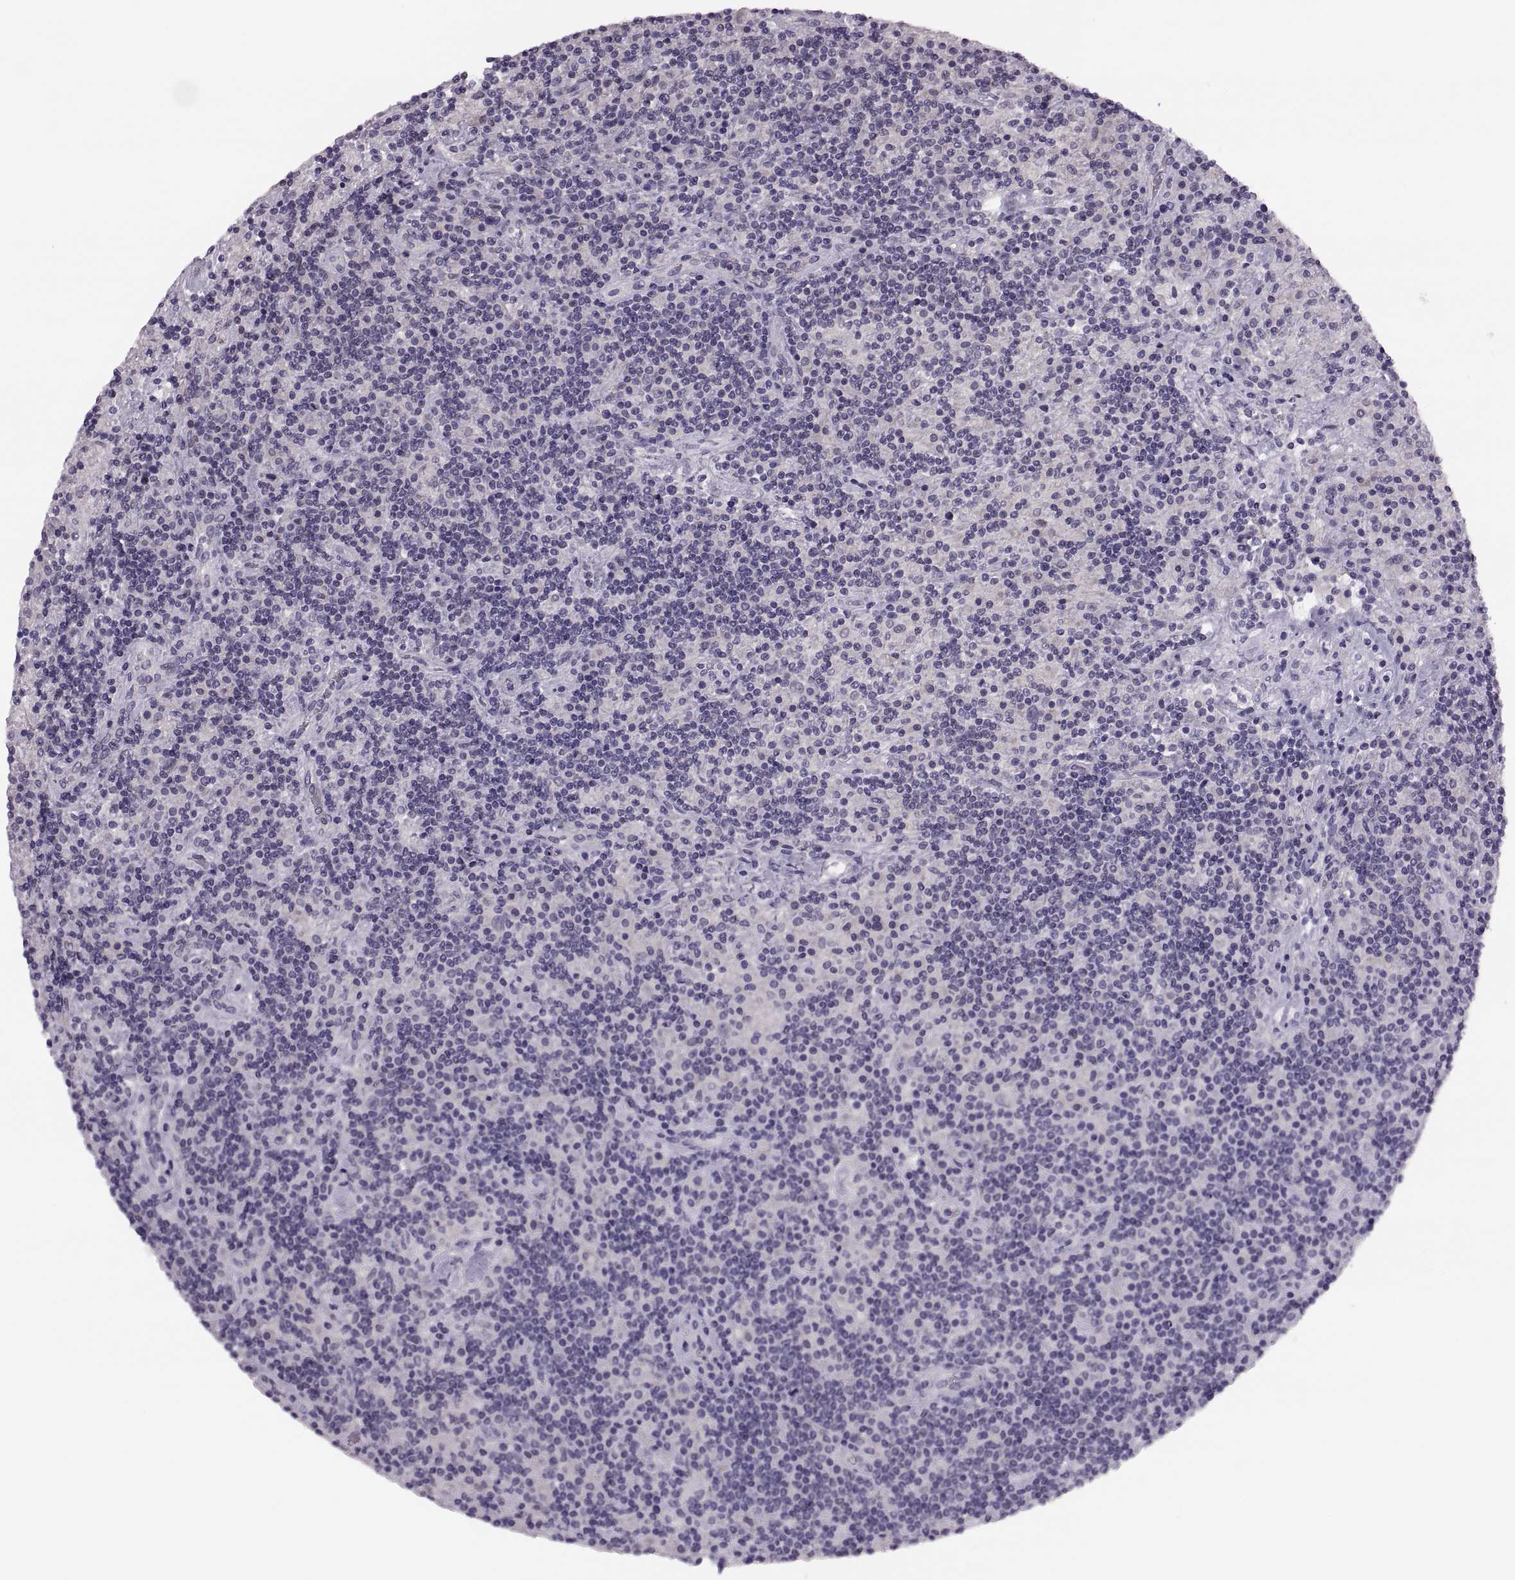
{"staining": {"intensity": "negative", "quantity": "none", "location": "none"}, "tissue": "lymphoma", "cell_type": "Tumor cells", "image_type": "cancer", "snomed": [{"axis": "morphology", "description": "Hodgkin's disease, NOS"}, {"axis": "topography", "description": "Lymph node"}], "caption": "Immunohistochemistry (IHC) micrograph of neoplastic tissue: human Hodgkin's disease stained with DAB (3,3'-diaminobenzidine) exhibits no significant protein positivity in tumor cells. The staining is performed using DAB (3,3'-diaminobenzidine) brown chromogen with nuclei counter-stained in using hematoxylin.", "gene": "ADH6", "patient": {"sex": "male", "age": 70}}